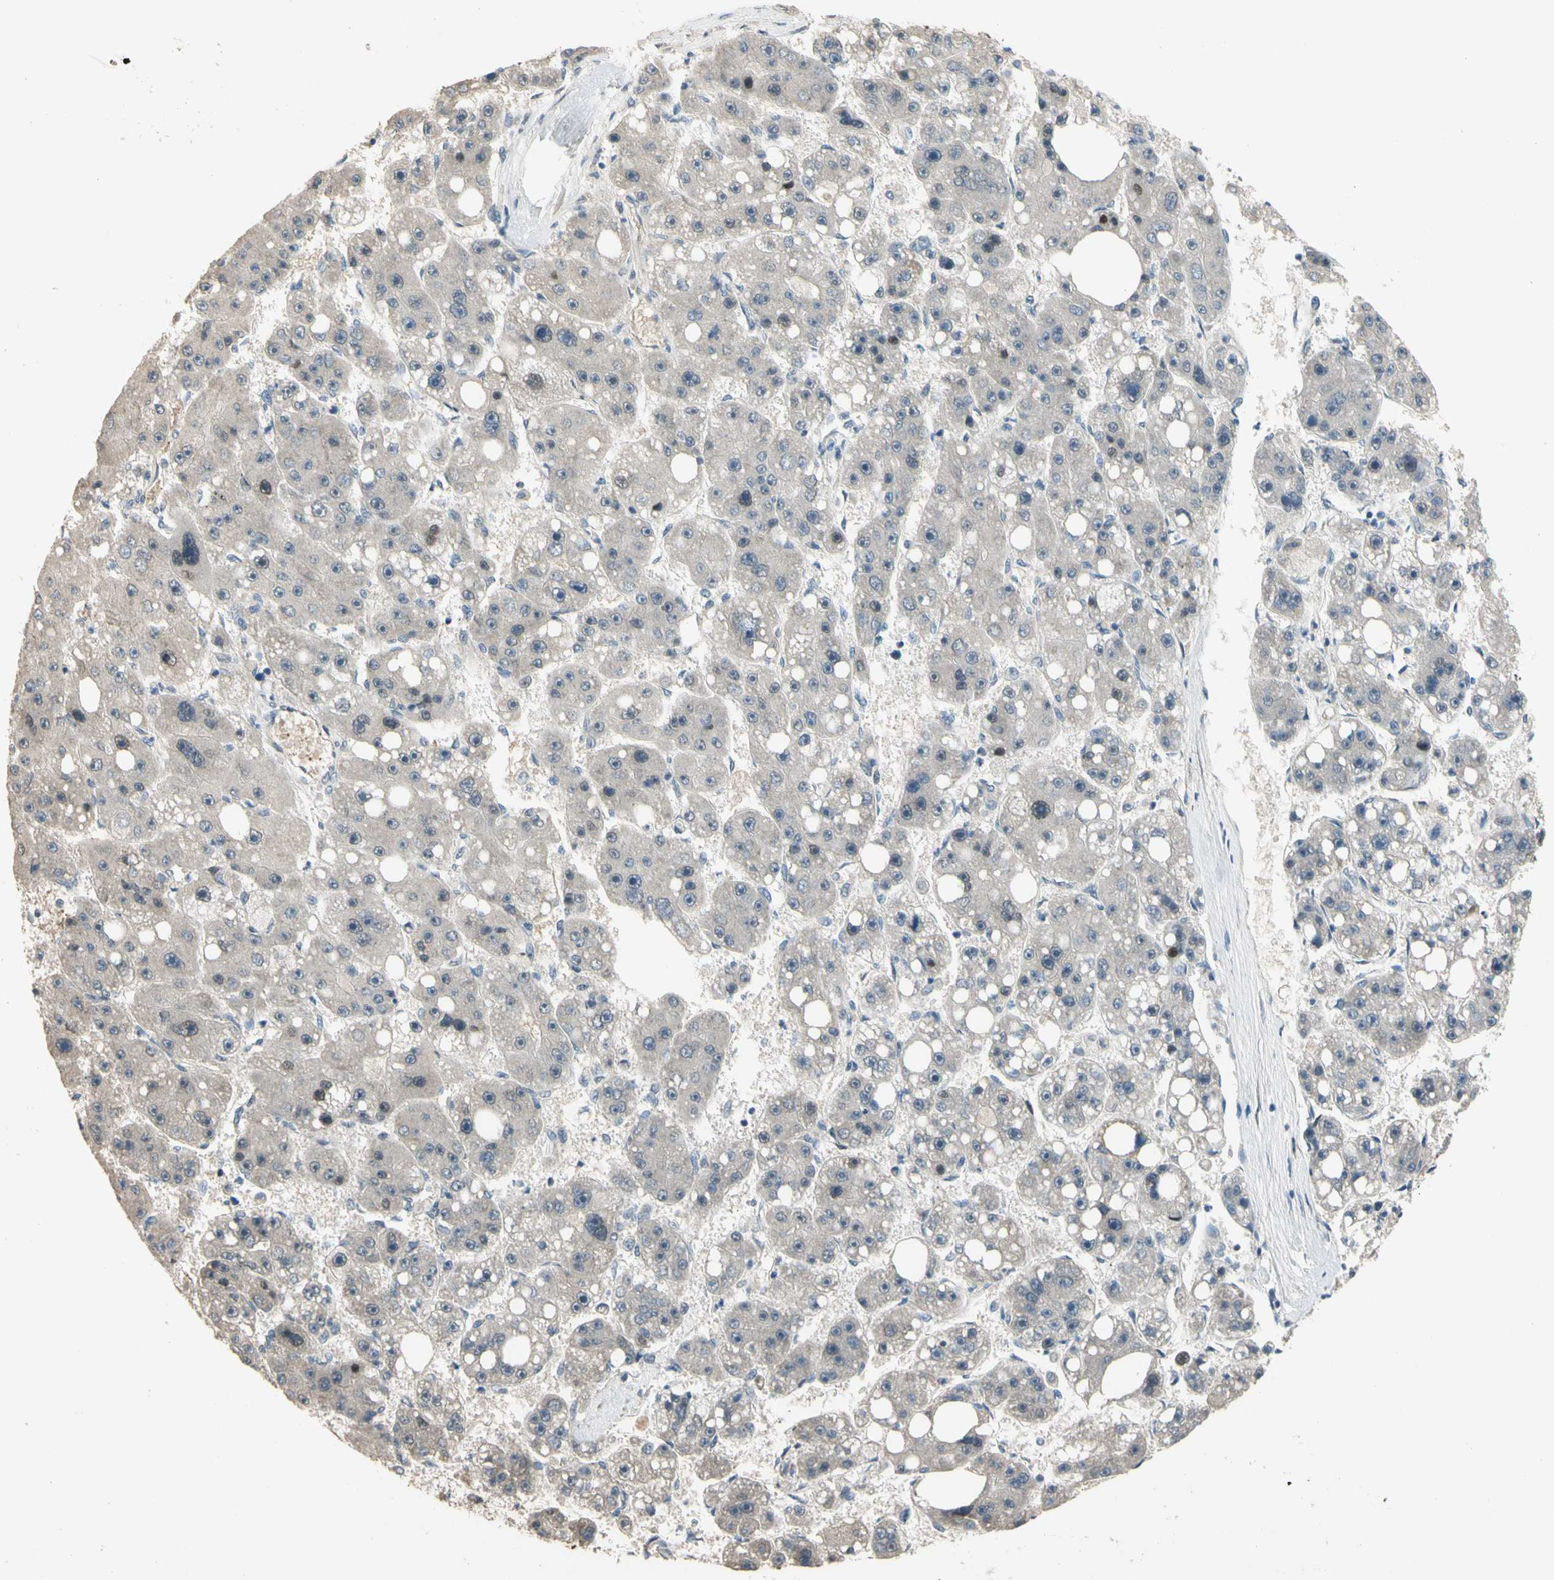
{"staining": {"intensity": "negative", "quantity": "none", "location": "none"}, "tissue": "liver cancer", "cell_type": "Tumor cells", "image_type": "cancer", "snomed": [{"axis": "morphology", "description": "Carcinoma, Hepatocellular, NOS"}, {"axis": "topography", "description": "Liver"}], "caption": "The photomicrograph displays no staining of tumor cells in liver hepatocellular carcinoma.", "gene": "ZNF184", "patient": {"sex": "female", "age": 61}}